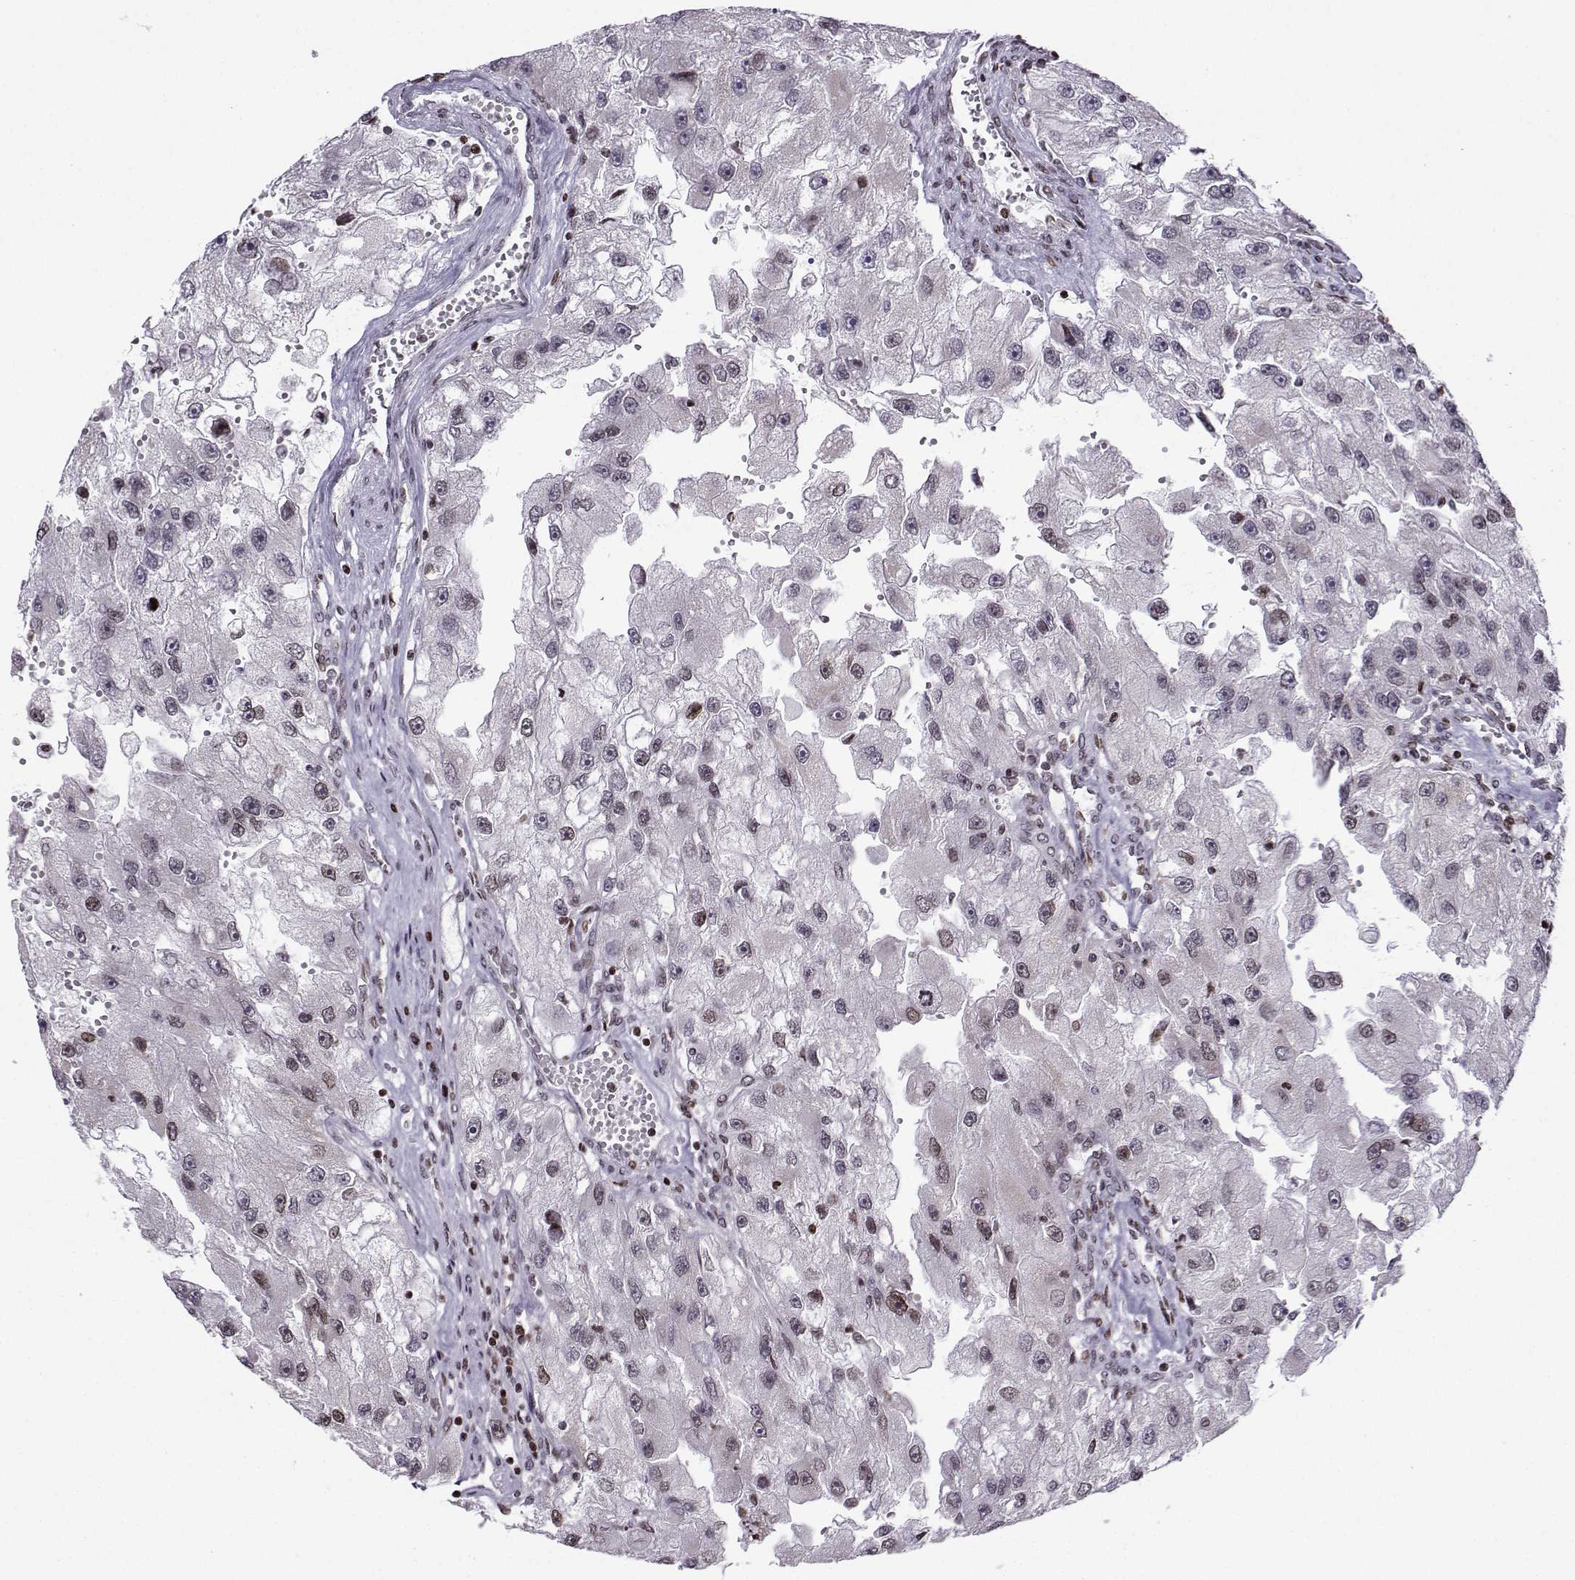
{"staining": {"intensity": "weak", "quantity": "<25%", "location": "nuclear"}, "tissue": "renal cancer", "cell_type": "Tumor cells", "image_type": "cancer", "snomed": [{"axis": "morphology", "description": "Adenocarcinoma, NOS"}, {"axis": "topography", "description": "Kidney"}], "caption": "Protein analysis of renal cancer exhibits no significant positivity in tumor cells. (DAB (3,3'-diaminobenzidine) immunohistochemistry visualized using brightfield microscopy, high magnification).", "gene": "ZNF19", "patient": {"sex": "male", "age": 63}}